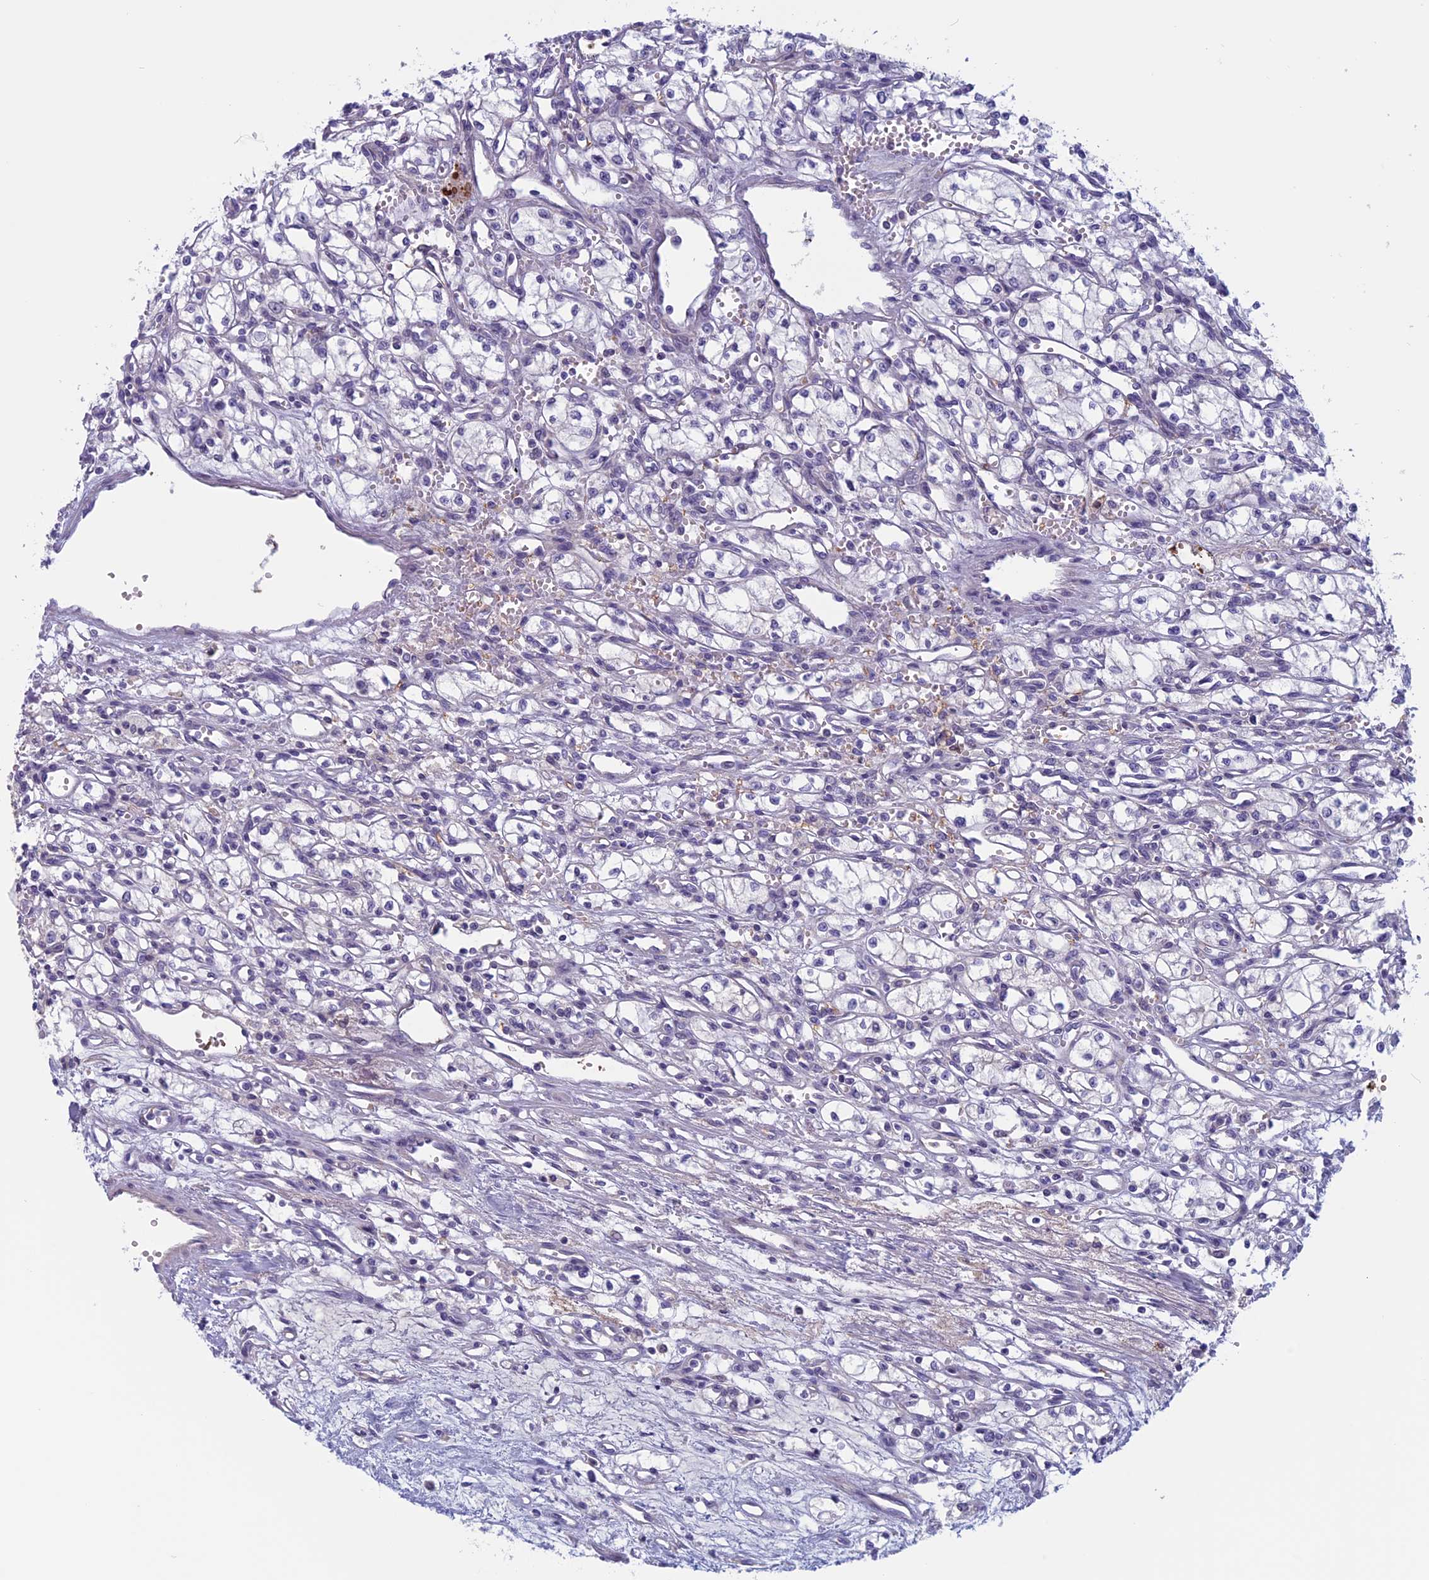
{"staining": {"intensity": "negative", "quantity": "none", "location": "none"}, "tissue": "renal cancer", "cell_type": "Tumor cells", "image_type": "cancer", "snomed": [{"axis": "morphology", "description": "Normal tissue, NOS"}, {"axis": "morphology", "description": "Adenocarcinoma, NOS"}, {"axis": "topography", "description": "Kidney"}], "caption": "Tumor cells are negative for brown protein staining in renal cancer. (DAB immunohistochemistry, high magnification).", "gene": "ANGPTL2", "patient": {"sex": "male", "age": 59}}